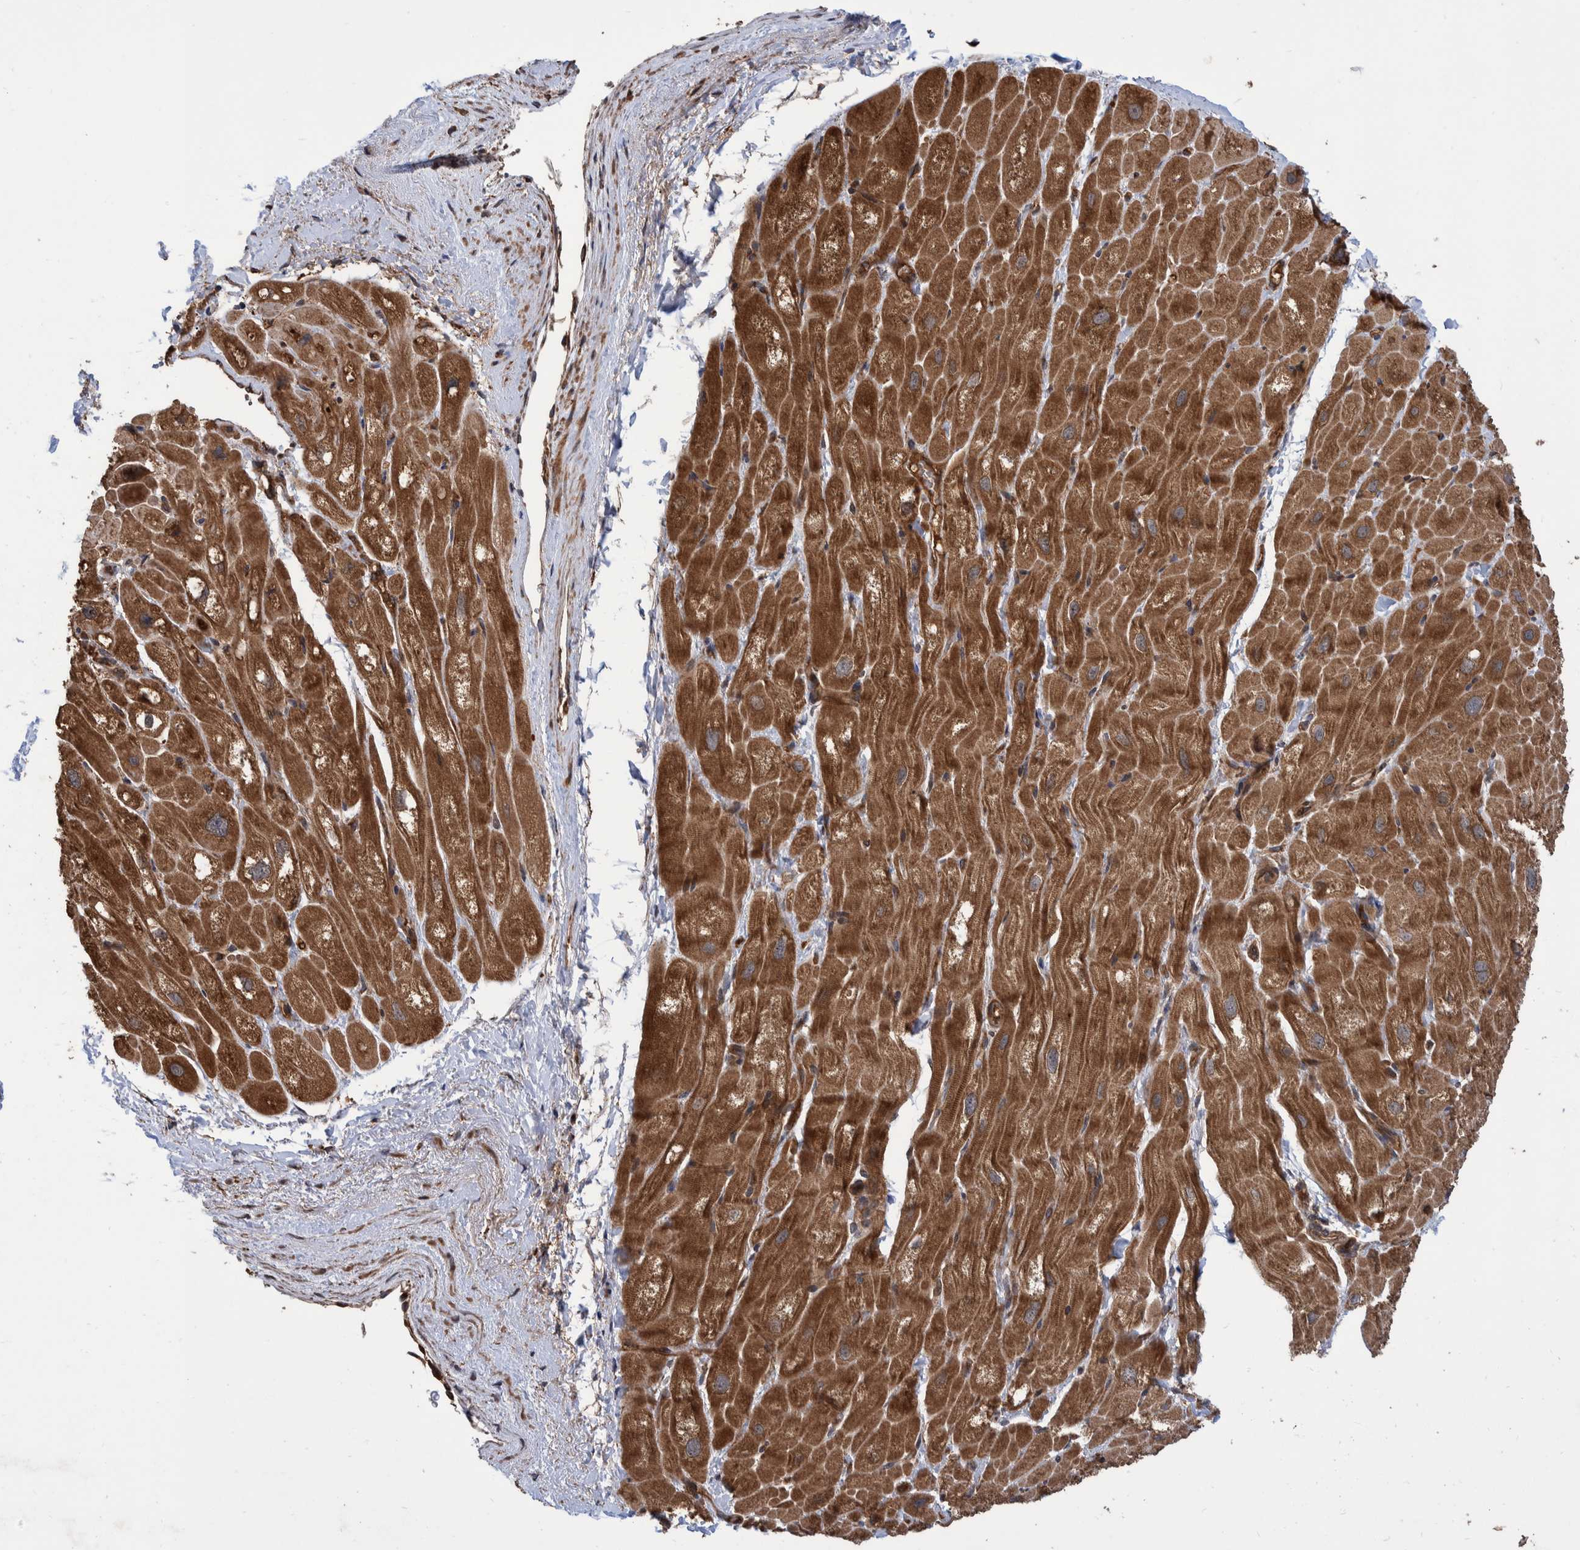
{"staining": {"intensity": "moderate", "quantity": ">75%", "location": "cytoplasmic/membranous"}, "tissue": "heart muscle", "cell_type": "Cardiomyocytes", "image_type": "normal", "snomed": [{"axis": "morphology", "description": "Normal tissue, NOS"}, {"axis": "topography", "description": "Heart"}], "caption": "Protein analysis of benign heart muscle exhibits moderate cytoplasmic/membranous positivity in about >75% of cardiomyocytes. The protein is stained brown, and the nuclei are stained in blue (DAB IHC with brightfield microscopy, high magnification).", "gene": "VBP1", "patient": {"sex": "male", "age": 49}}